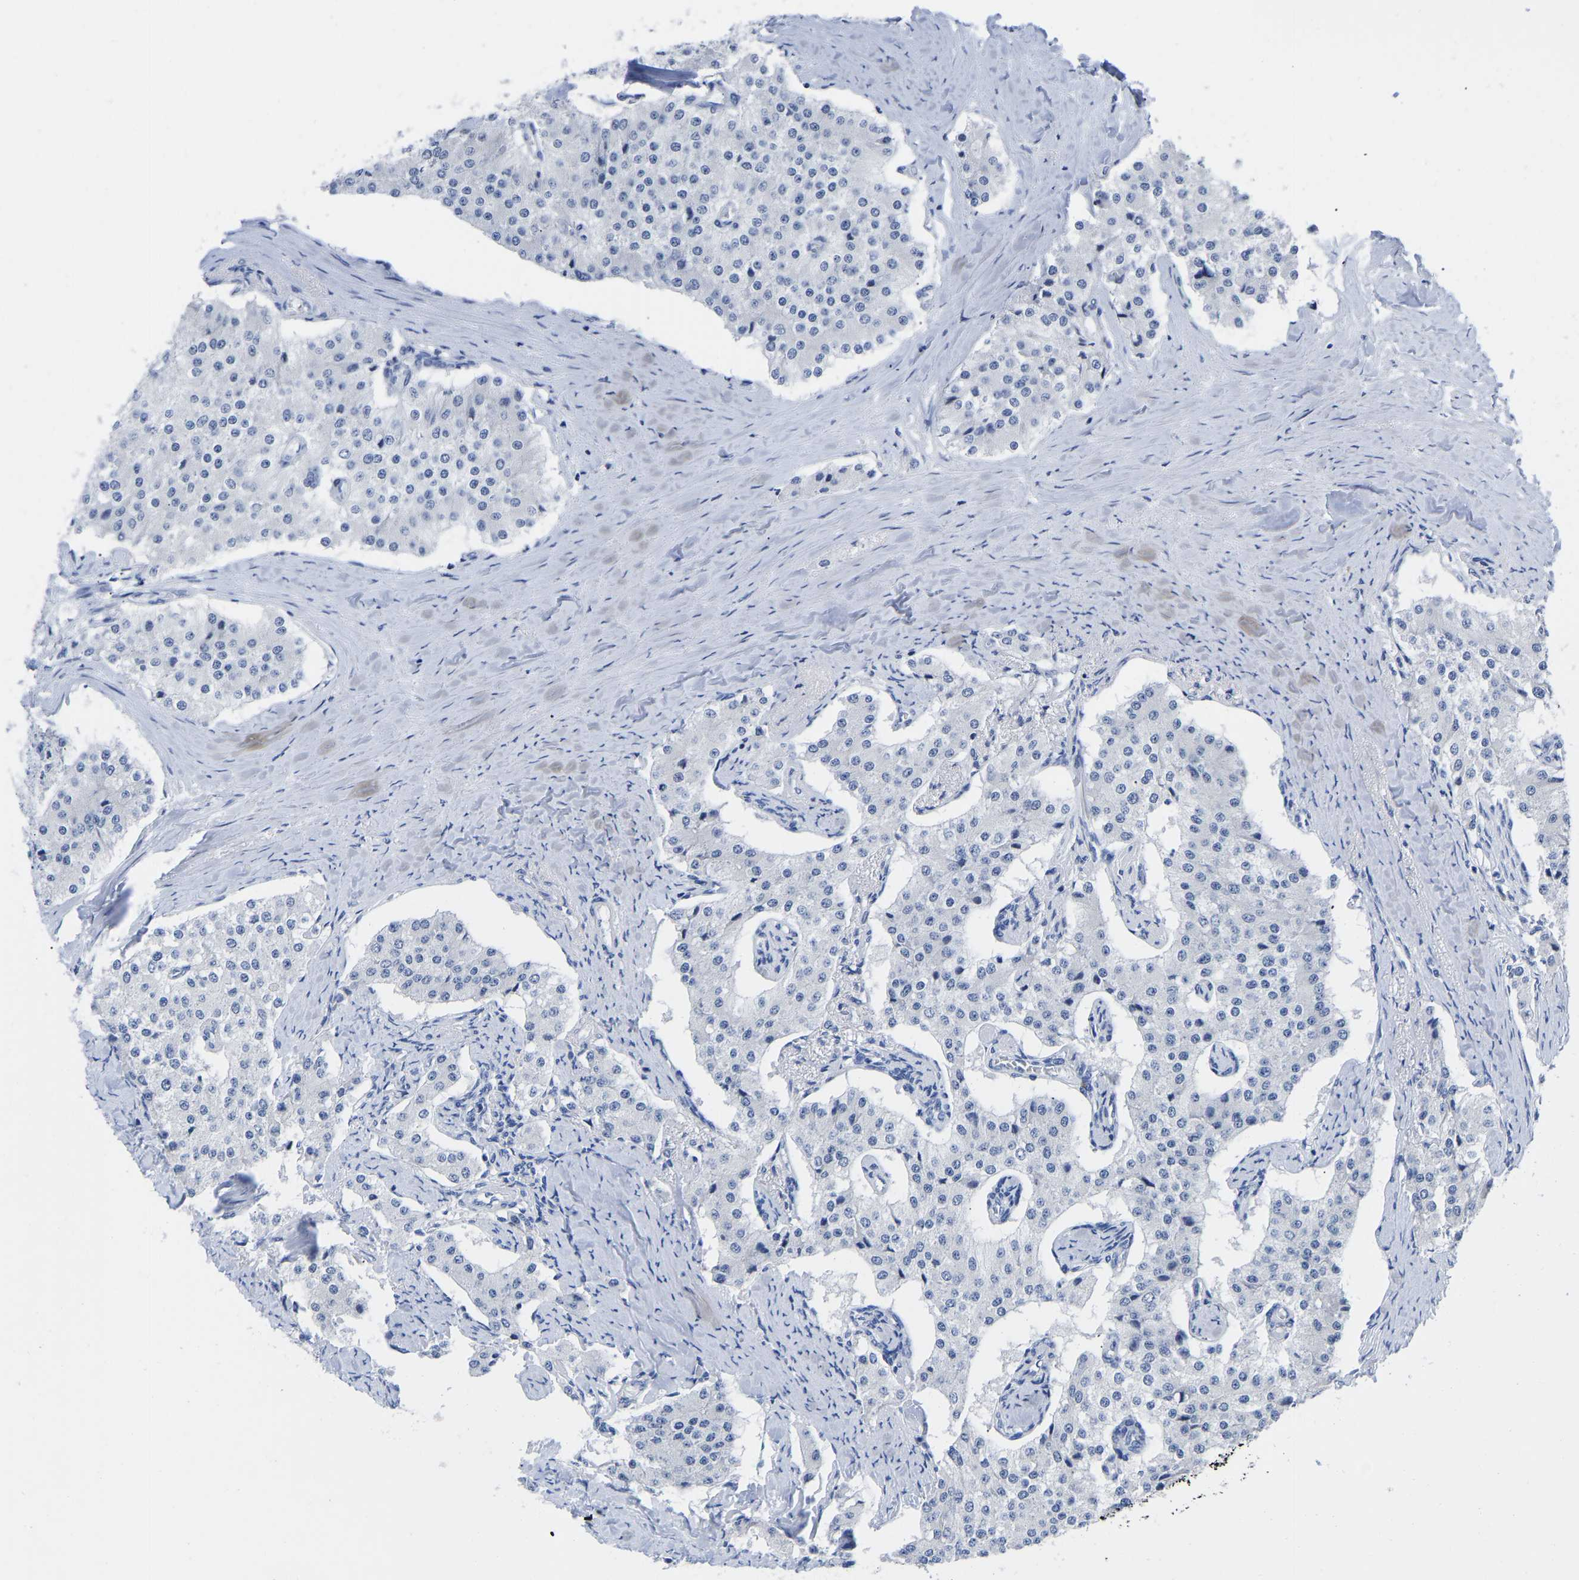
{"staining": {"intensity": "negative", "quantity": "none", "location": "none"}, "tissue": "carcinoid", "cell_type": "Tumor cells", "image_type": "cancer", "snomed": [{"axis": "morphology", "description": "Carcinoid, malignant, NOS"}, {"axis": "topography", "description": "Colon"}], "caption": "Immunohistochemical staining of carcinoid (malignant) shows no significant staining in tumor cells. (DAB IHC, high magnification).", "gene": "GPA33", "patient": {"sex": "female", "age": 52}}